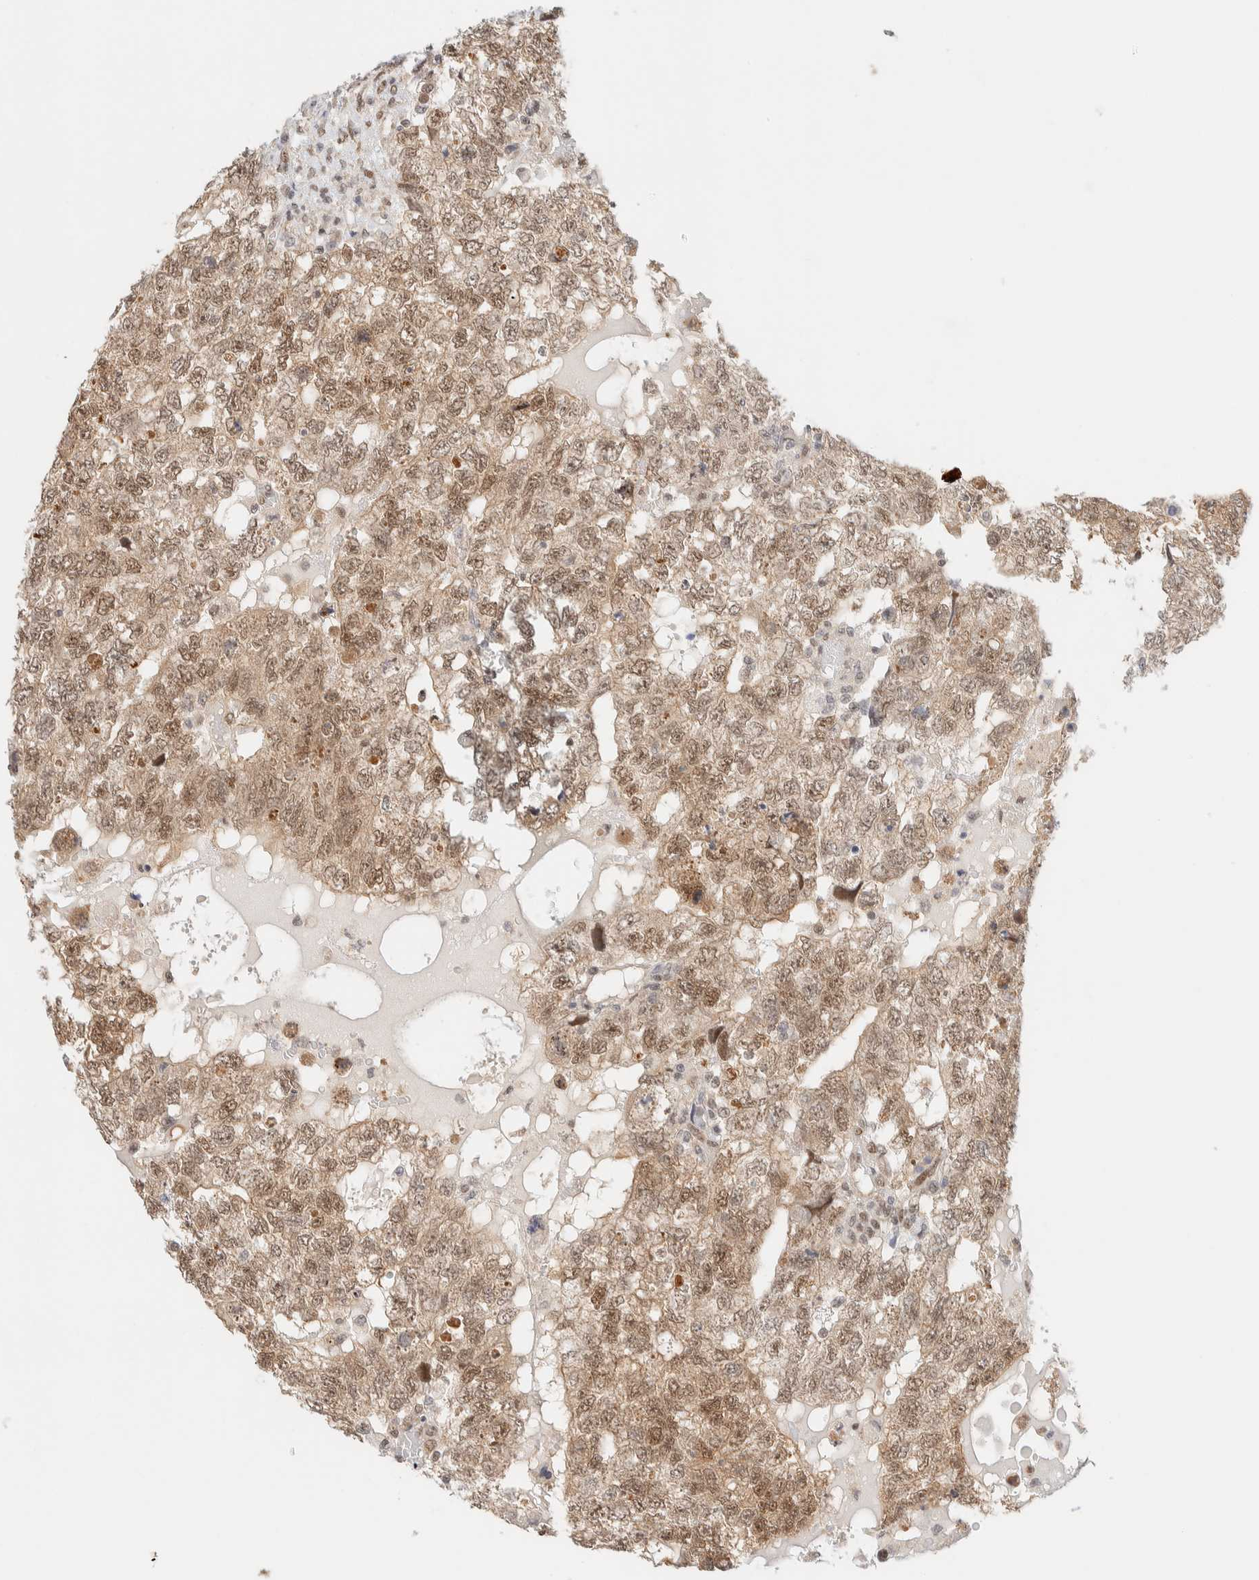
{"staining": {"intensity": "moderate", "quantity": ">75%", "location": "nuclear"}, "tissue": "testis cancer", "cell_type": "Tumor cells", "image_type": "cancer", "snomed": [{"axis": "morphology", "description": "Carcinoma, Embryonal, NOS"}, {"axis": "topography", "description": "Testis"}], "caption": "Protein staining displays moderate nuclear positivity in approximately >75% of tumor cells in embryonal carcinoma (testis). (IHC, brightfield microscopy, high magnification).", "gene": "PYGO2", "patient": {"sex": "male", "age": 36}}